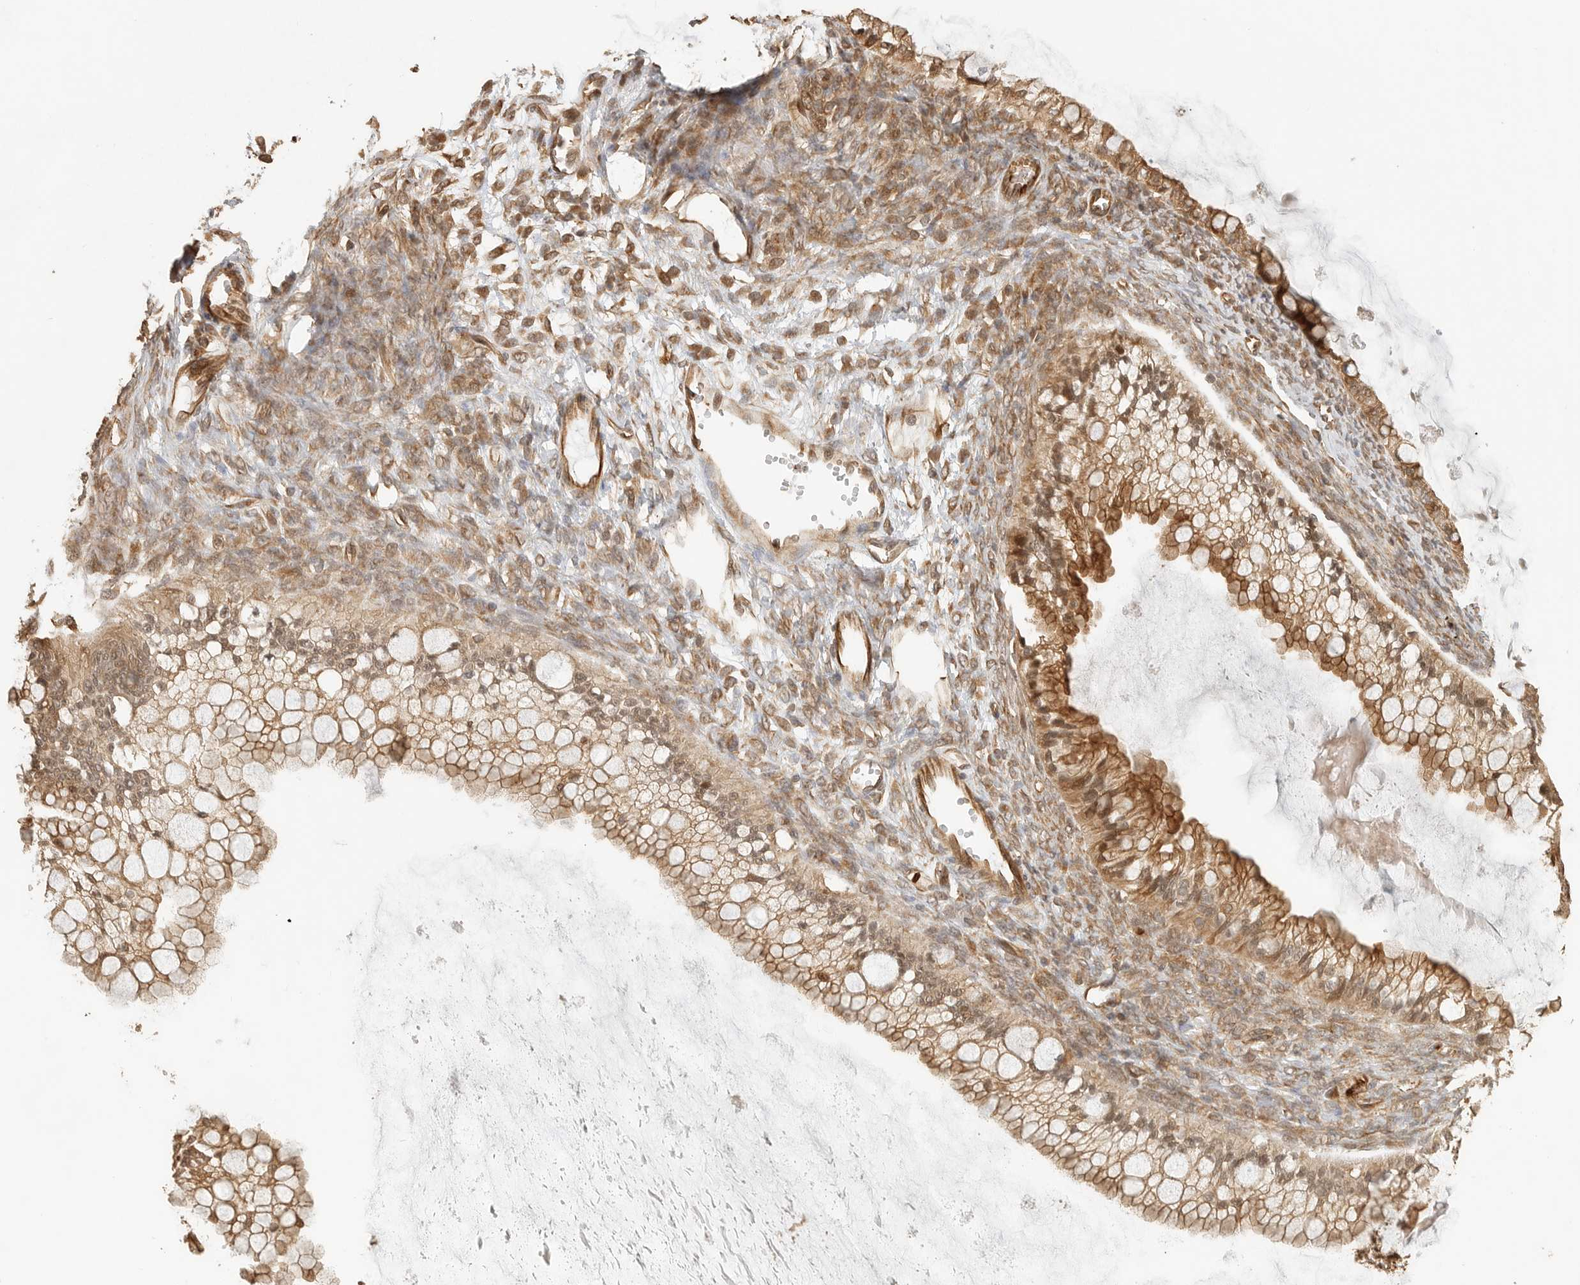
{"staining": {"intensity": "moderate", "quantity": ">75%", "location": "cytoplasmic/membranous"}, "tissue": "ovarian cancer", "cell_type": "Tumor cells", "image_type": "cancer", "snomed": [{"axis": "morphology", "description": "Cystadenocarcinoma, mucinous, NOS"}, {"axis": "topography", "description": "Ovary"}], "caption": "Ovarian cancer (mucinous cystadenocarcinoma) tissue demonstrates moderate cytoplasmic/membranous positivity in about >75% of tumor cells, visualized by immunohistochemistry.", "gene": "OTUD6B", "patient": {"sex": "female", "age": 57}}